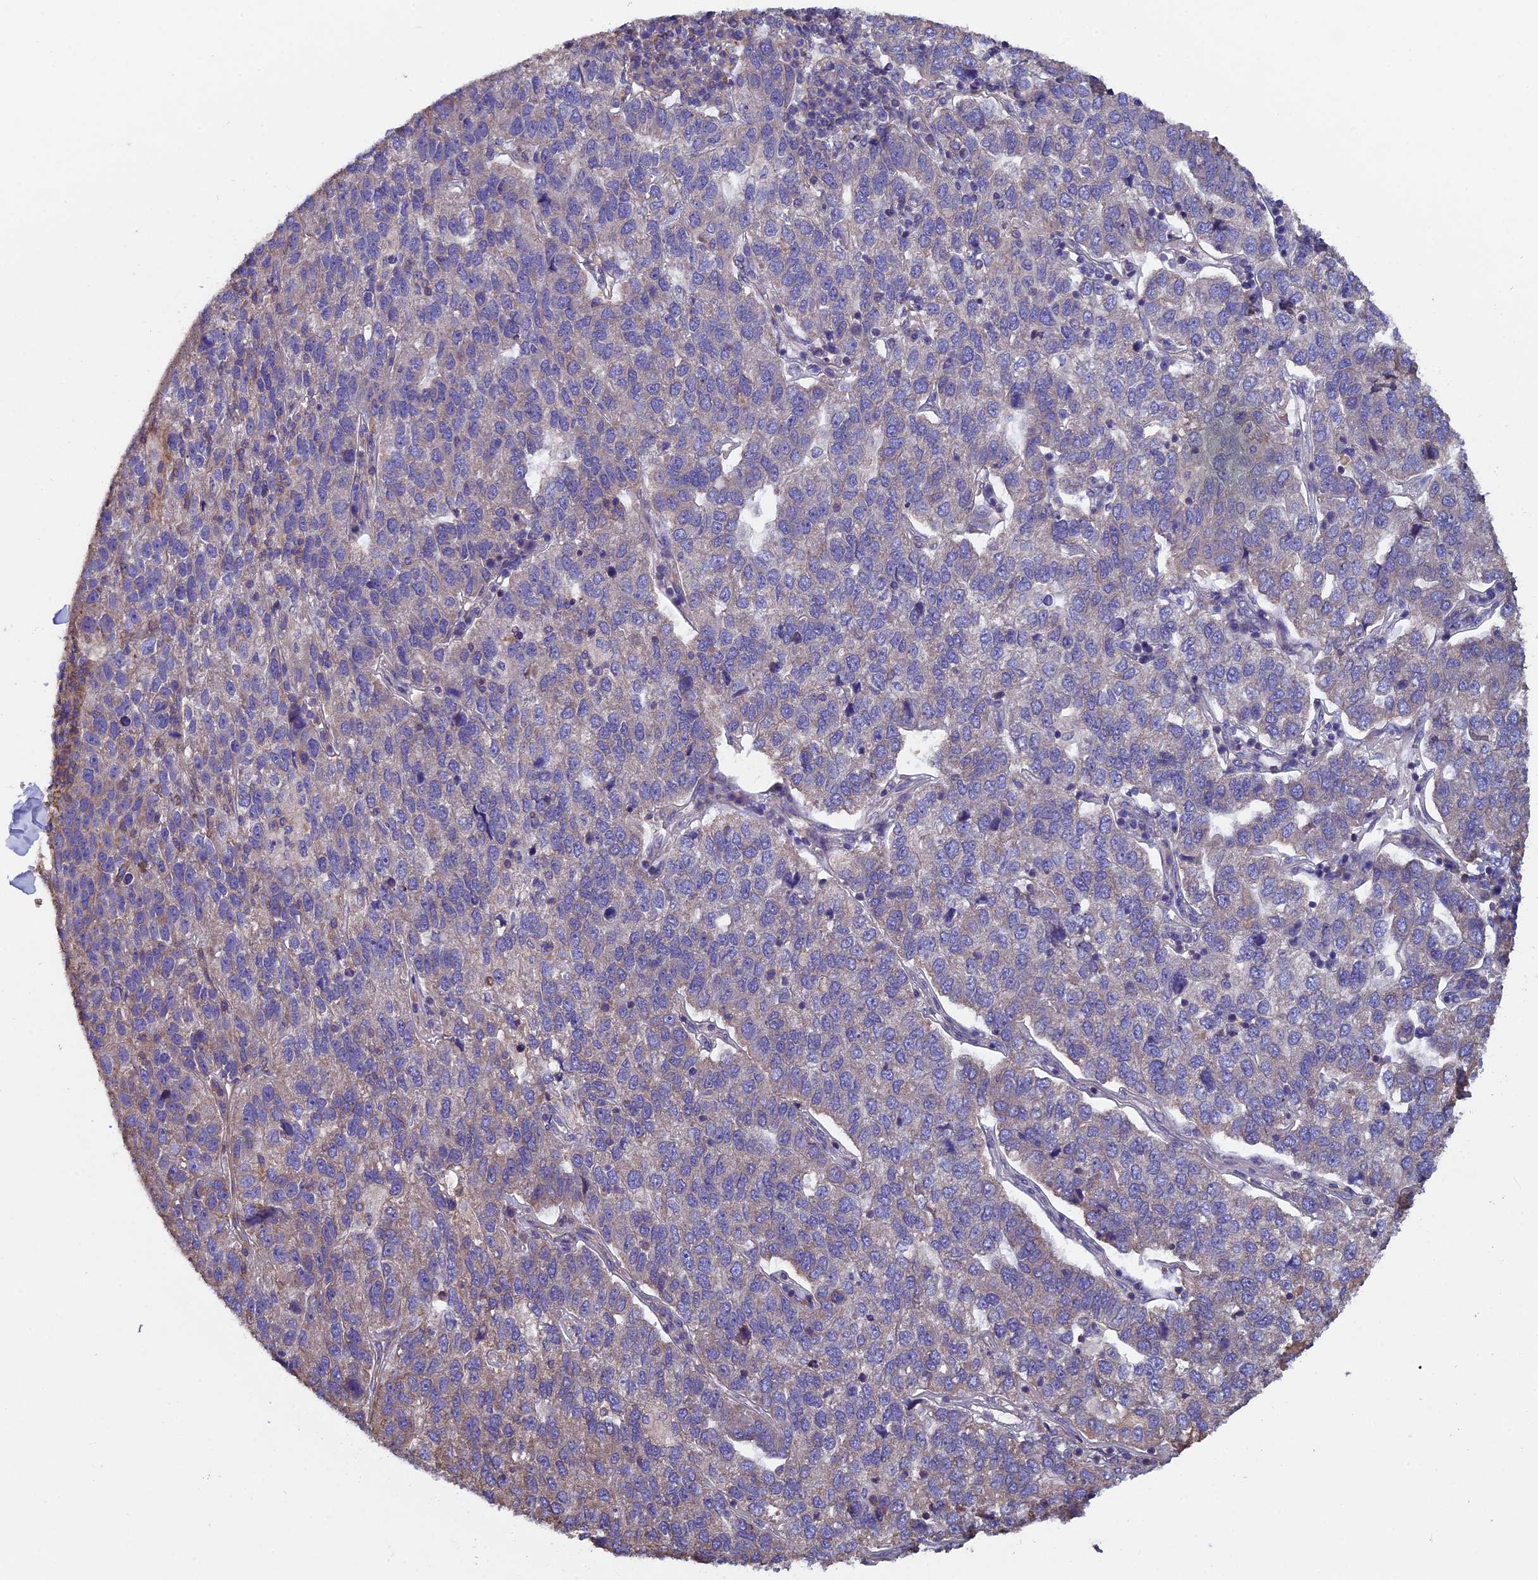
{"staining": {"intensity": "weak", "quantity": "<25%", "location": "cytoplasmic/membranous"}, "tissue": "pancreatic cancer", "cell_type": "Tumor cells", "image_type": "cancer", "snomed": [{"axis": "morphology", "description": "Adenocarcinoma, NOS"}, {"axis": "topography", "description": "Pancreas"}], "caption": "Tumor cells show no significant staining in adenocarcinoma (pancreatic). Brightfield microscopy of IHC stained with DAB (brown) and hematoxylin (blue), captured at high magnification.", "gene": "CCDC153", "patient": {"sex": "female", "age": 61}}